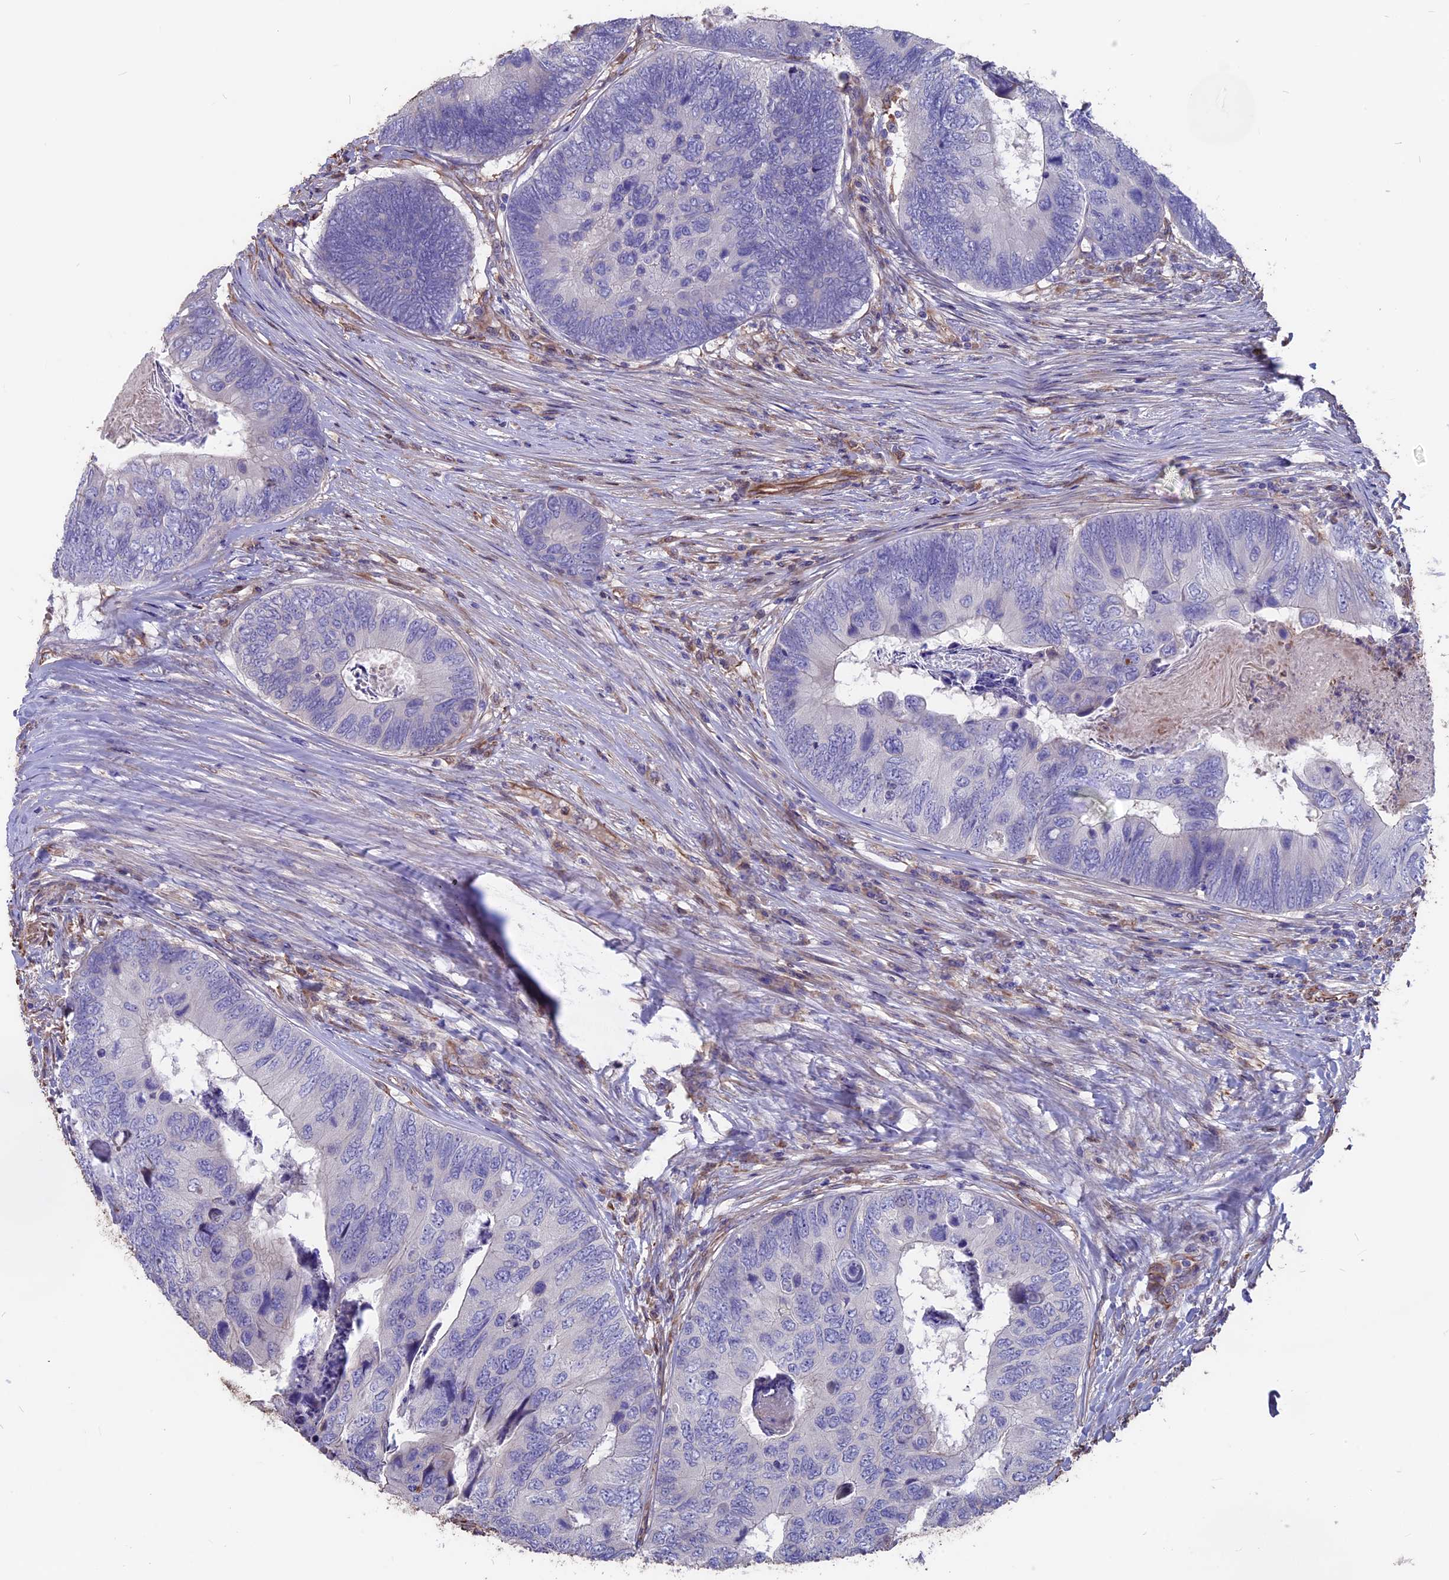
{"staining": {"intensity": "negative", "quantity": "none", "location": "none"}, "tissue": "colorectal cancer", "cell_type": "Tumor cells", "image_type": "cancer", "snomed": [{"axis": "morphology", "description": "Adenocarcinoma, NOS"}, {"axis": "topography", "description": "Colon"}], "caption": "The micrograph reveals no significant expression in tumor cells of colorectal cancer. (DAB immunohistochemistry (IHC) visualized using brightfield microscopy, high magnification).", "gene": "SEH1L", "patient": {"sex": "female", "age": 67}}